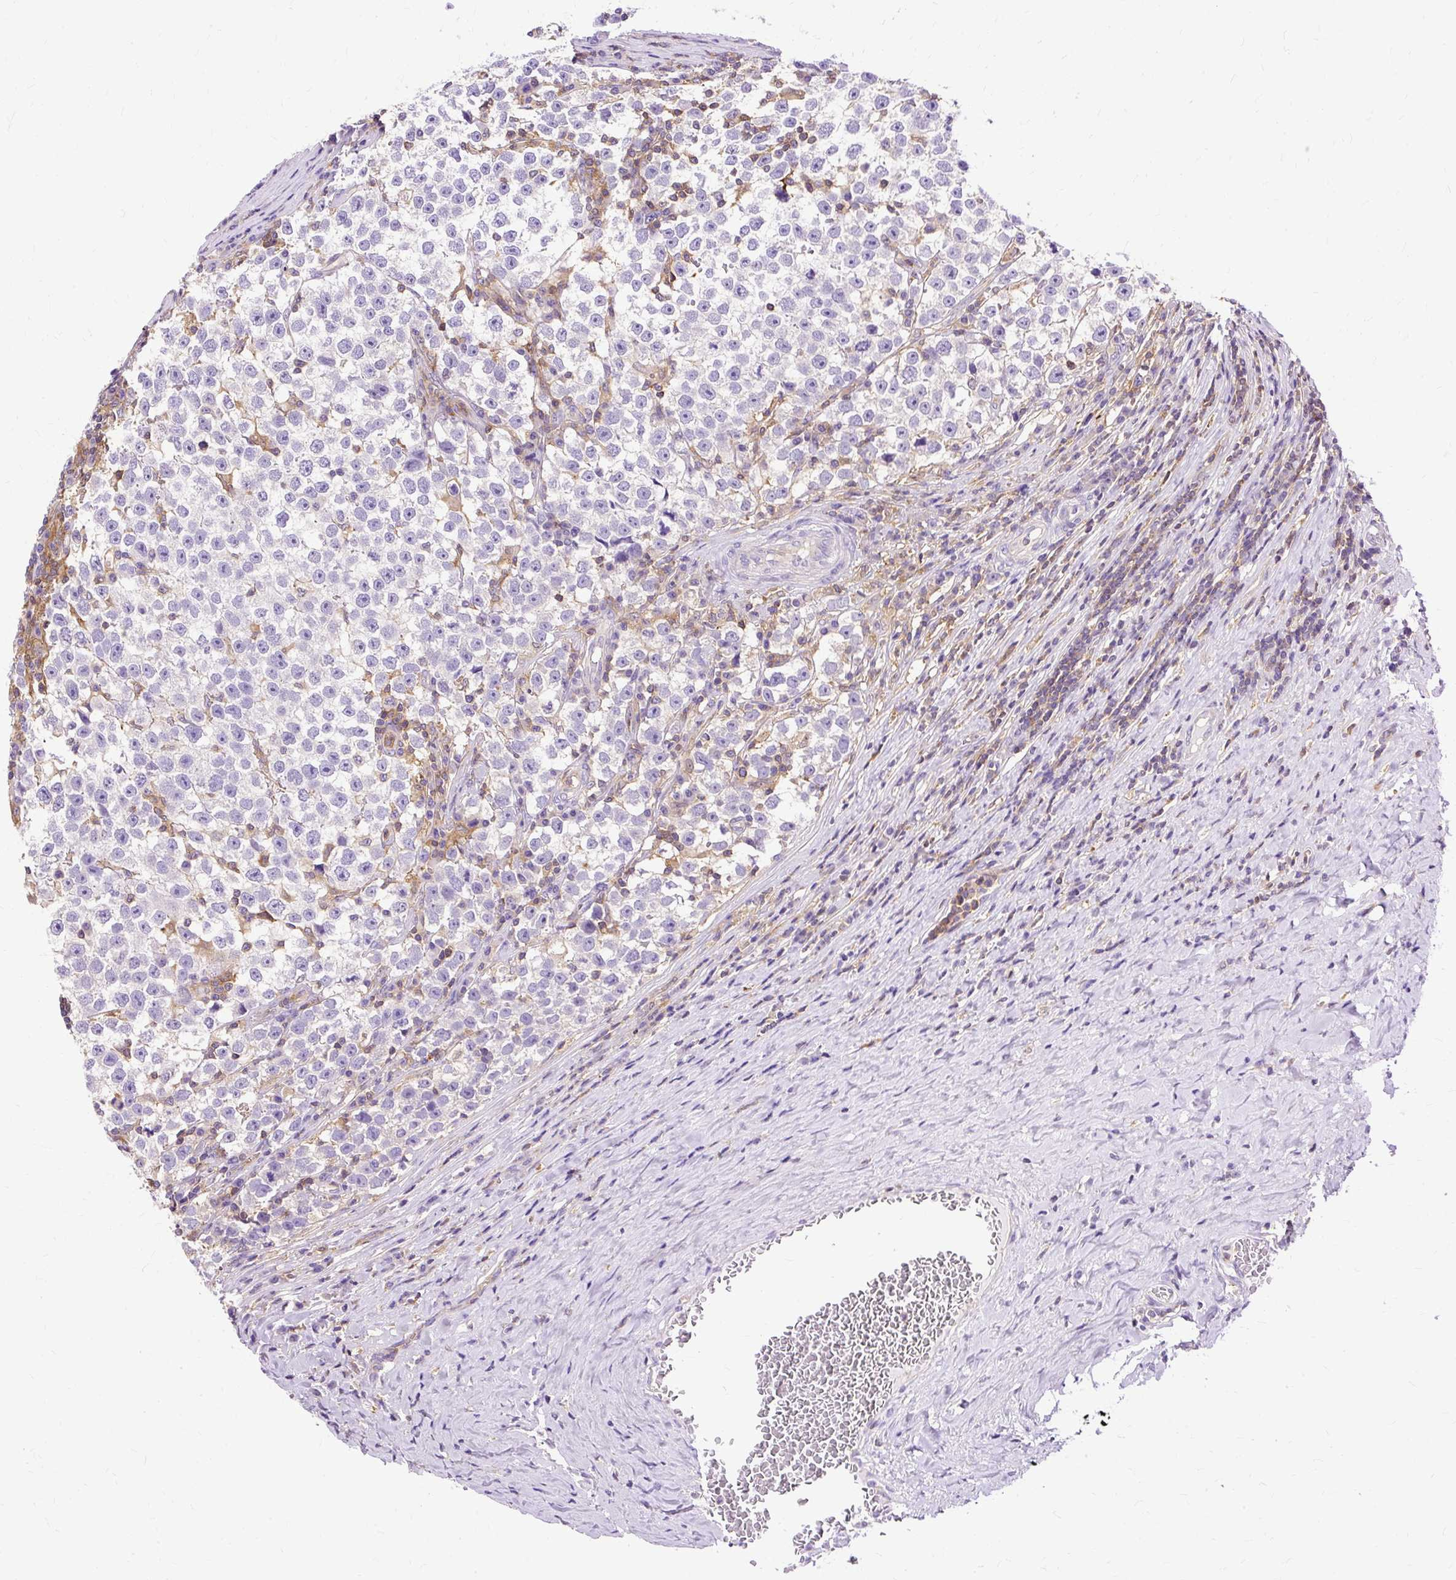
{"staining": {"intensity": "negative", "quantity": "none", "location": "none"}, "tissue": "testis cancer", "cell_type": "Tumor cells", "image_type": "cancer", "snomed": [{"axis": "morphology", "description": "Normal tissue, NOS"}, {"axis": "morphology", "description": "Seminoma, NOS"}, {"axis": "topography", "description": "Testis"}], "caption": "This is an immunohistochemistry (IHC) image of human testis cancer (seminoma). There is no positivity in tumor cells.", "gene": "TWF2", "patient": {"sex": "male", "age": 43}}